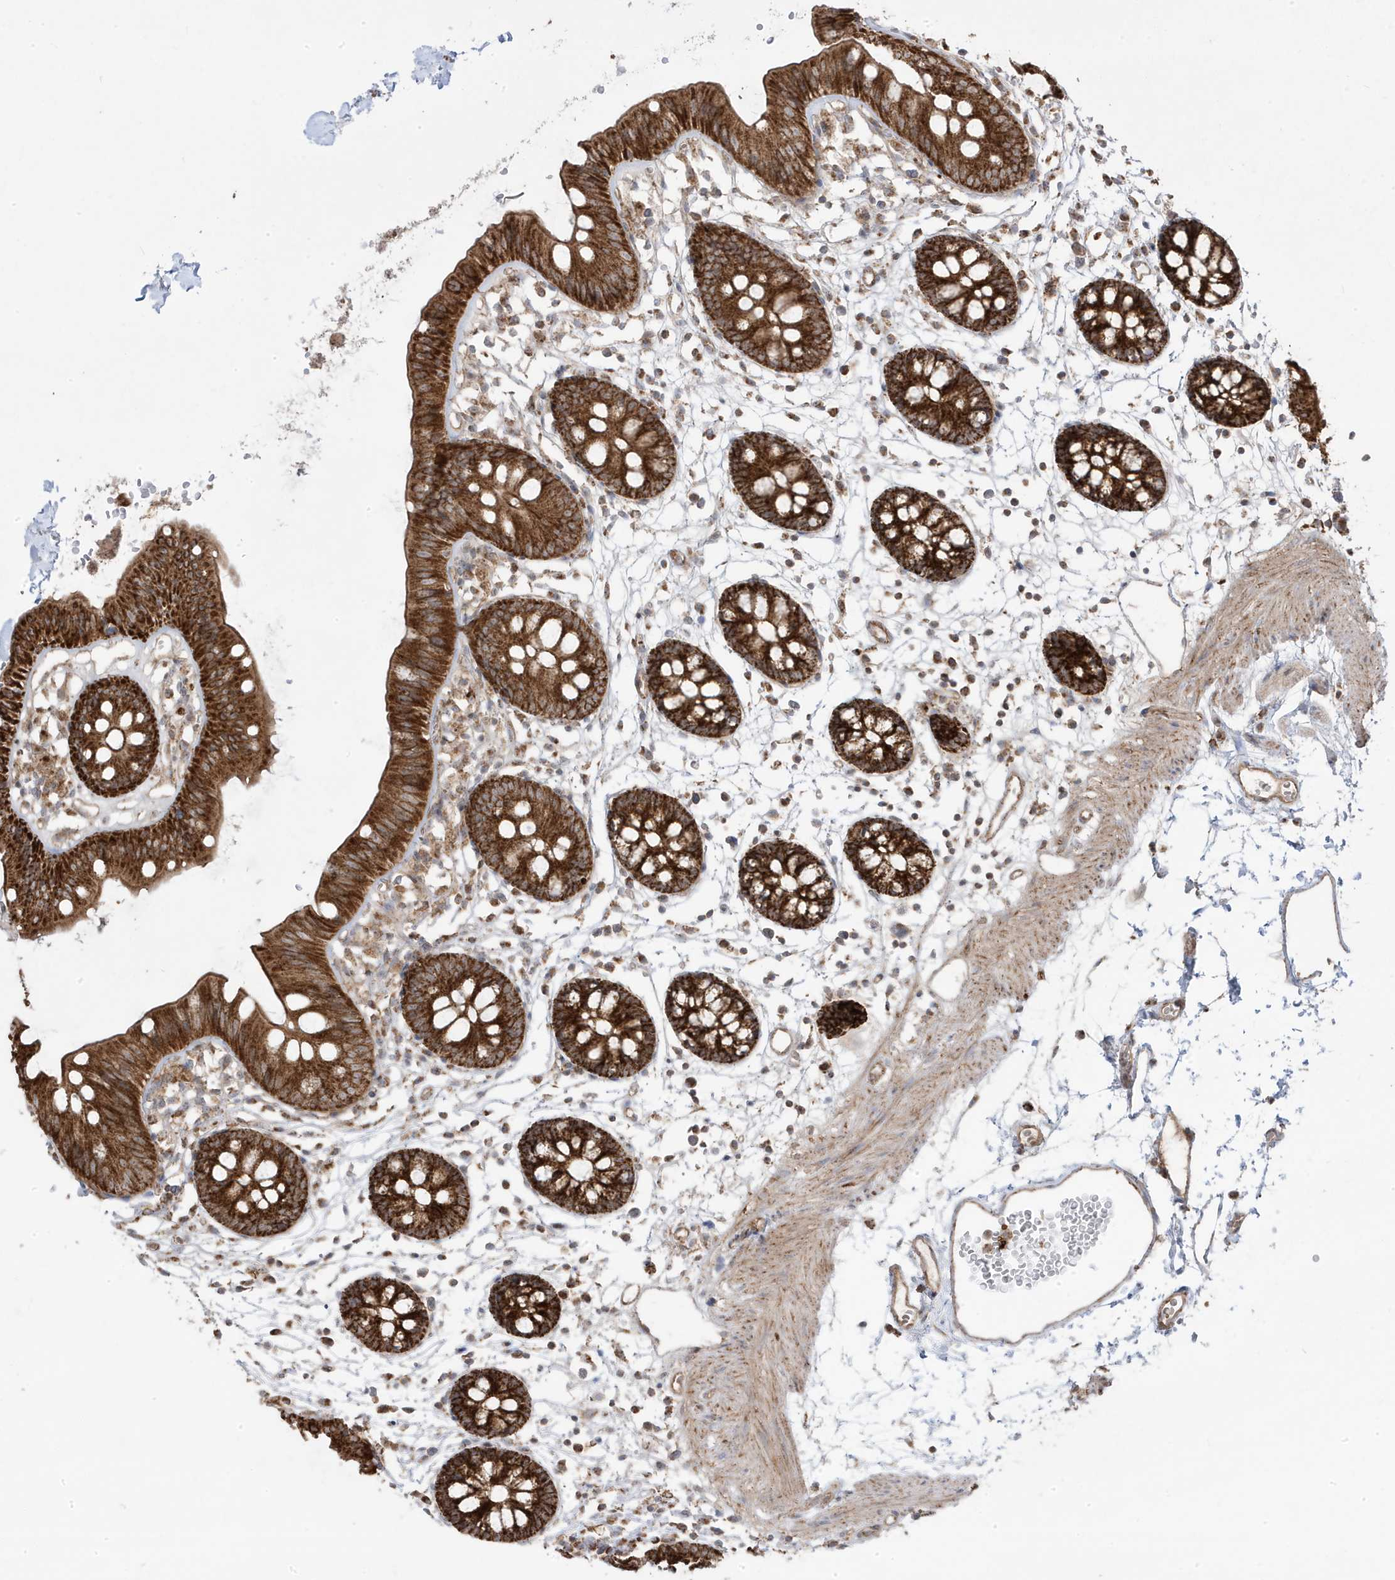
{"staining": {"intensity": "moderate", "quantity": ">75%", "location": "cytoplasmic/membranous"}, "tissue": "colon", "cell_type": "Endothelial cells", "image_type": "normal", "snomed": [{"axis": "morphology", "description": "Normal tissue, NOS"}, {"axis": "topography", "description": "Colon"}], "caption": "Colon stained with immunohistochemistry (IHC) demonstrates moderate cytoplasmic/membranous expression in approximately >75% of endothelial cells.", "gene": "CLUAP1", "patient": {"sex": "male", "age": 56}}